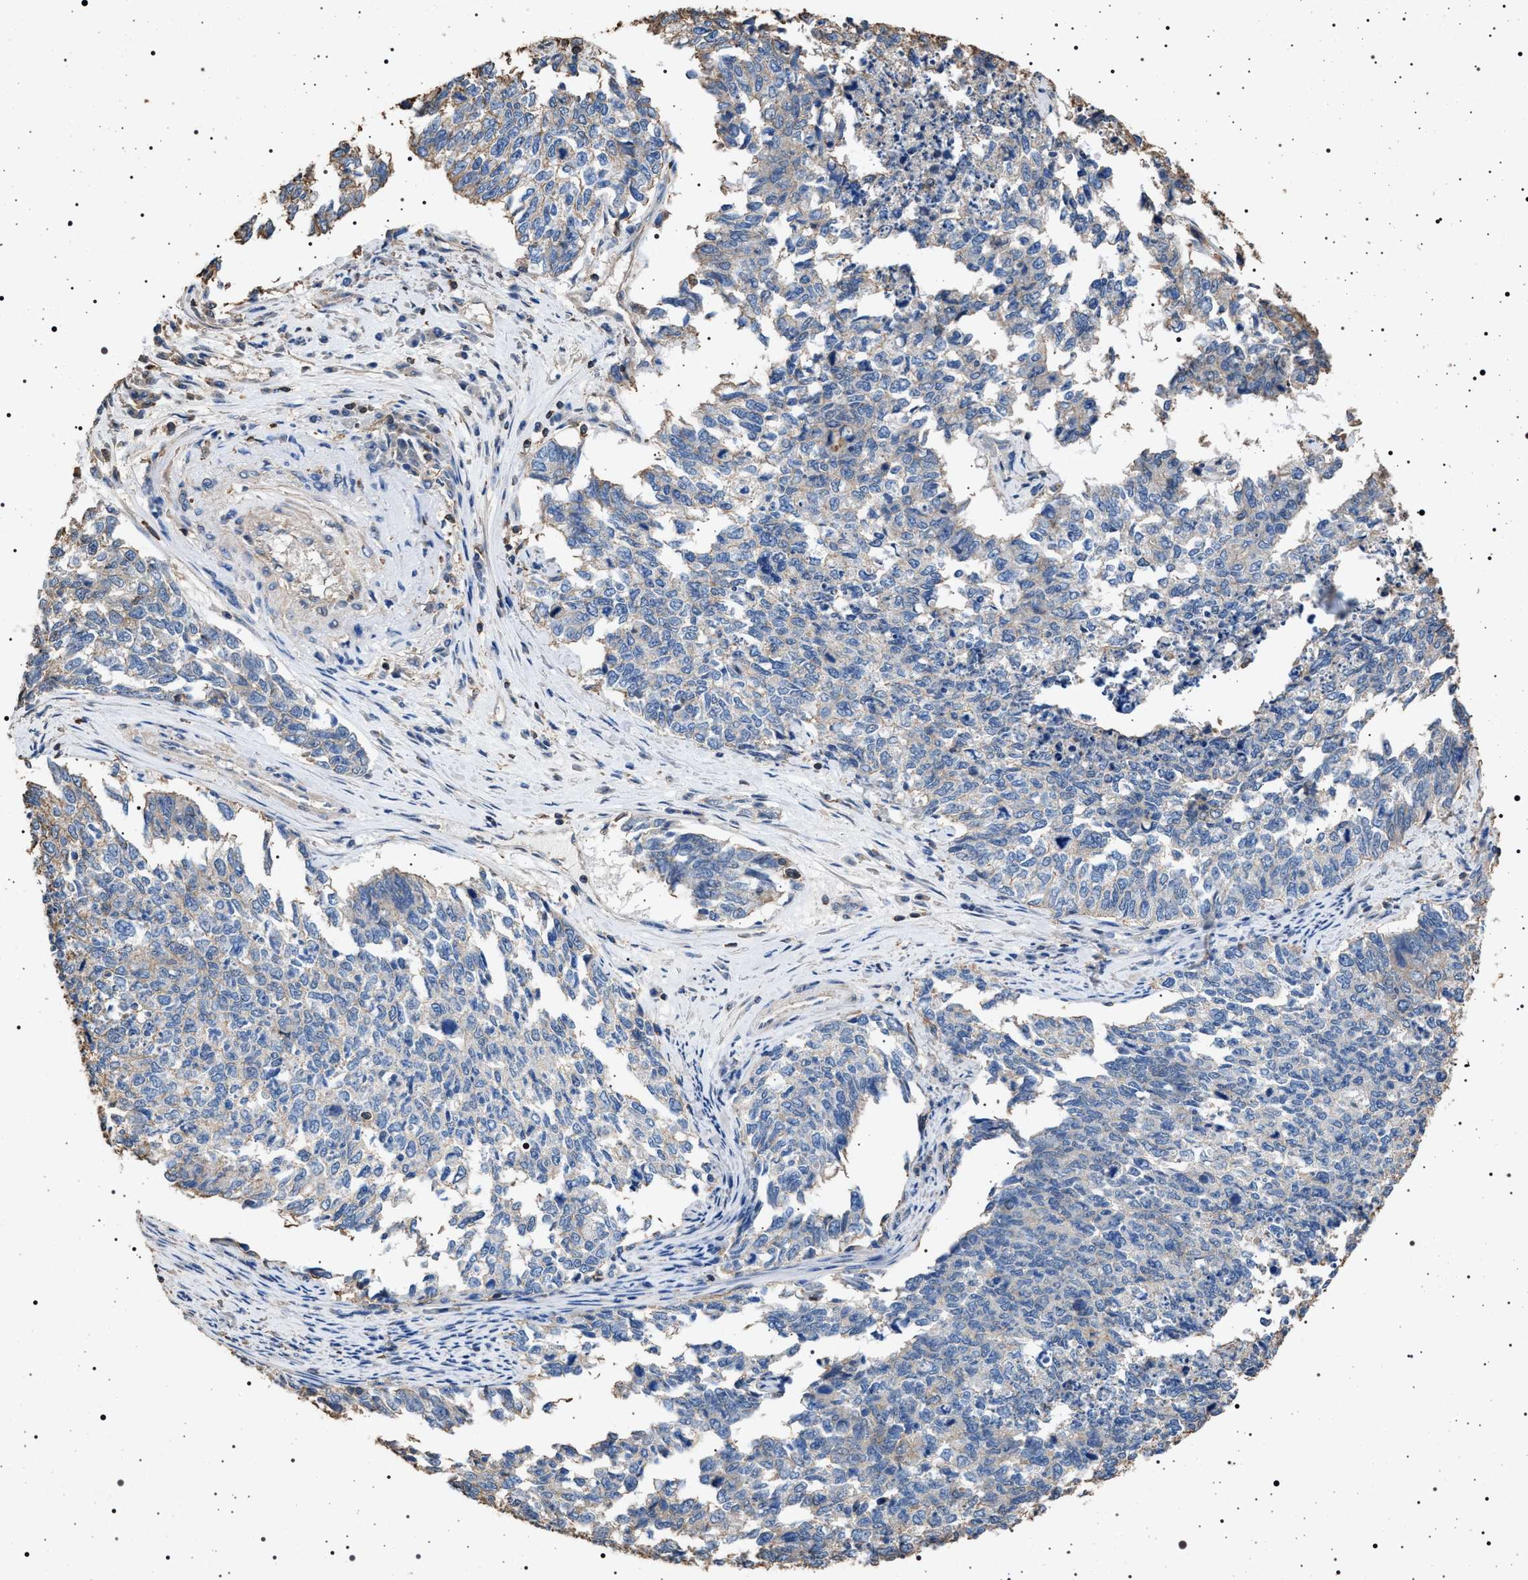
{"staining": {"intensity": "negative", "quantity": "none", "location": "none"}, "tissue": "cervical cancer", "cell_type": "Tumor cells", "image_type": "cancer", "snomed": [{"axis": "morphology", "description": "Squamous cell carcinoma, NOS"}, {"axis": "topography", "description": "Cervix"}], "caption": "Immunohistochemical staining of cervical cancer (squamous cell carcinoma) shows no significant staining in tumor cells.", "gene": "SMAP2", "patient": {"sex": "female", "age": 63}}